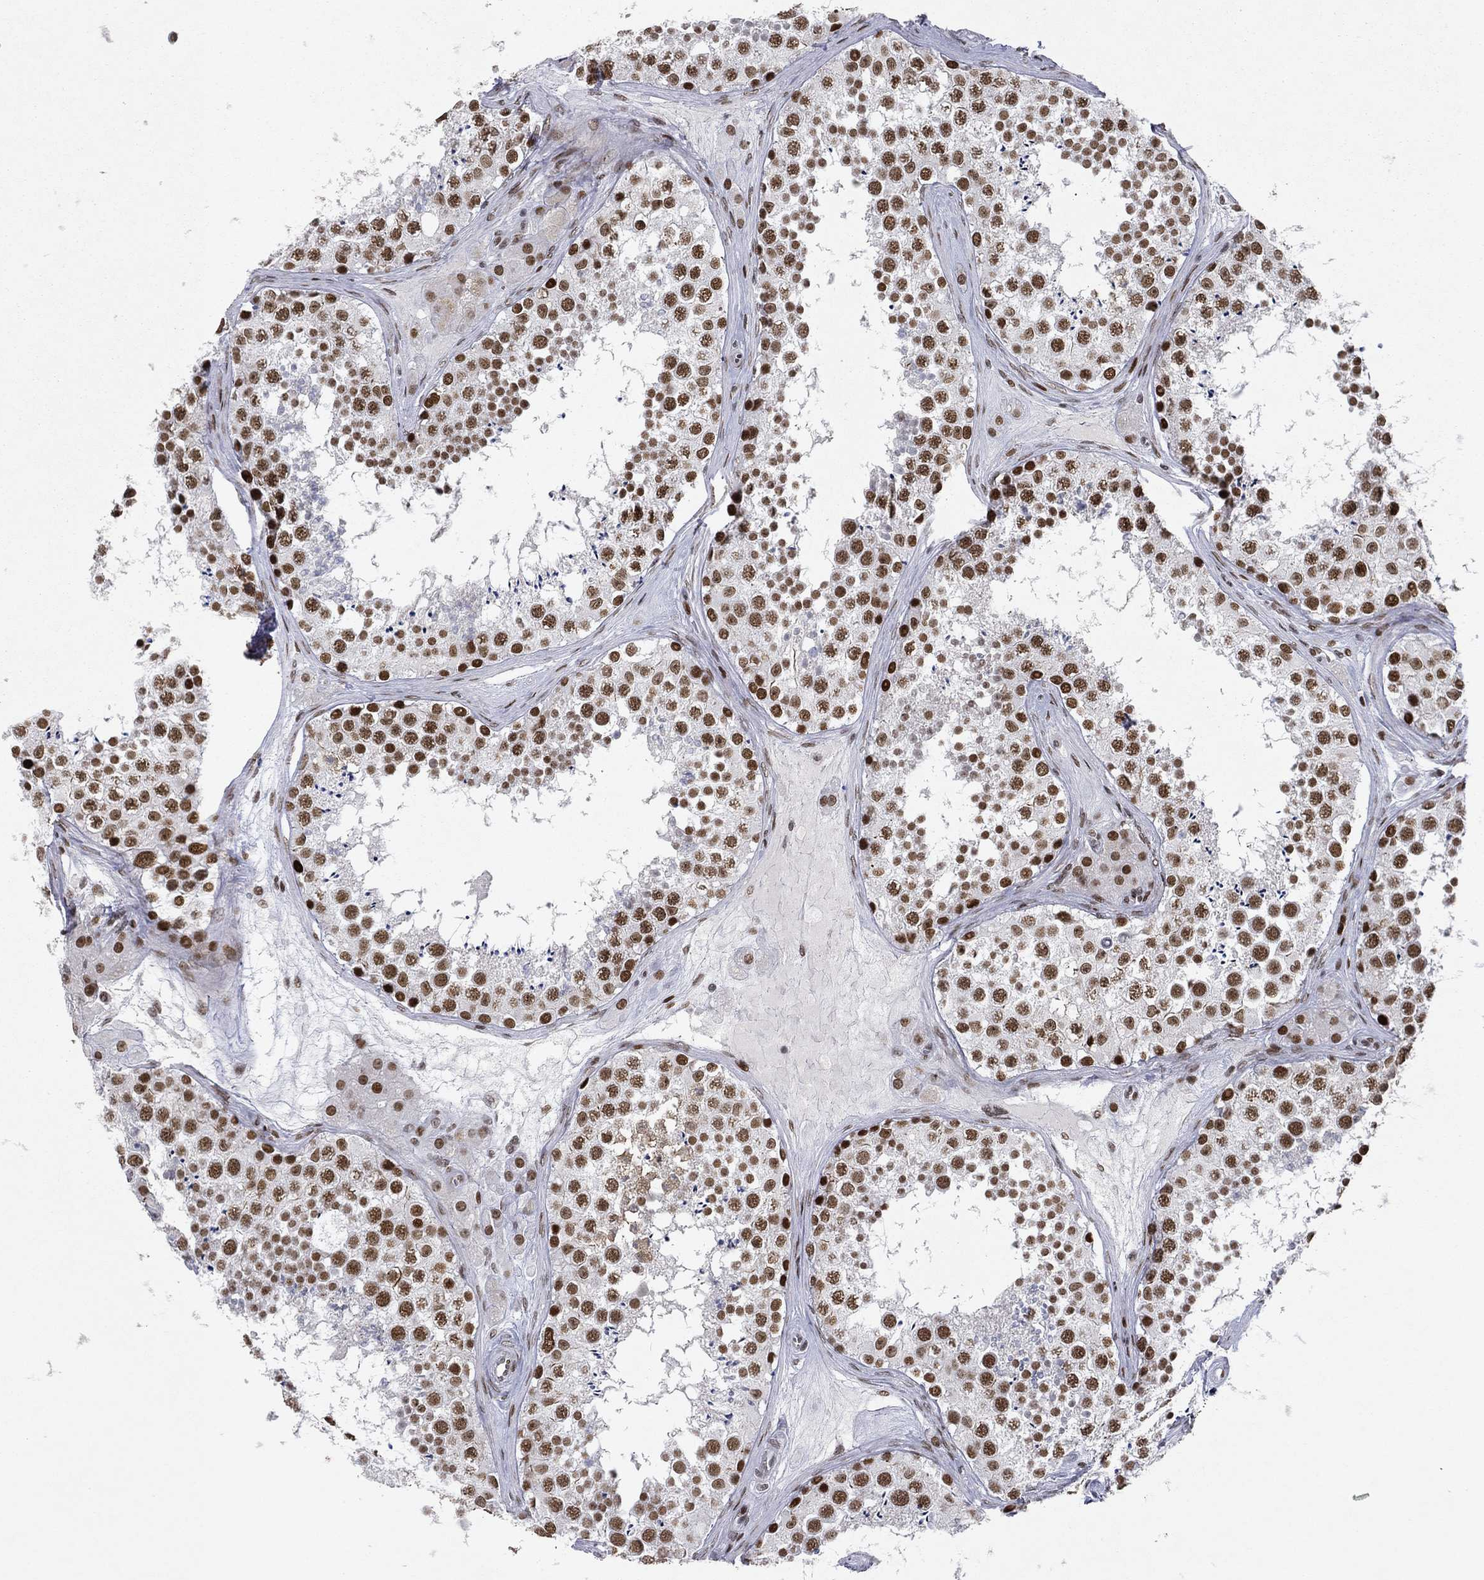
{"staining": {"intensity": "strong", "quantity": ">75%", "location": "nuclear"}, "tissue": "testis", "cell_type": "Cells in seminiferous ducts", "image_type": "normal", "snomed": [{"axis": "morphology", "description": "Normal tissue, NOS"}, {"axis": "topography", "description": "Testis"}], "caption": "Cells in seminiferous ducts demonstrate high levels of strong nuclear staining in approximately >75% of cells in unremarkable human testis.", "gene": "RTF1", "patient": {"sex": "male", "age": 41}}